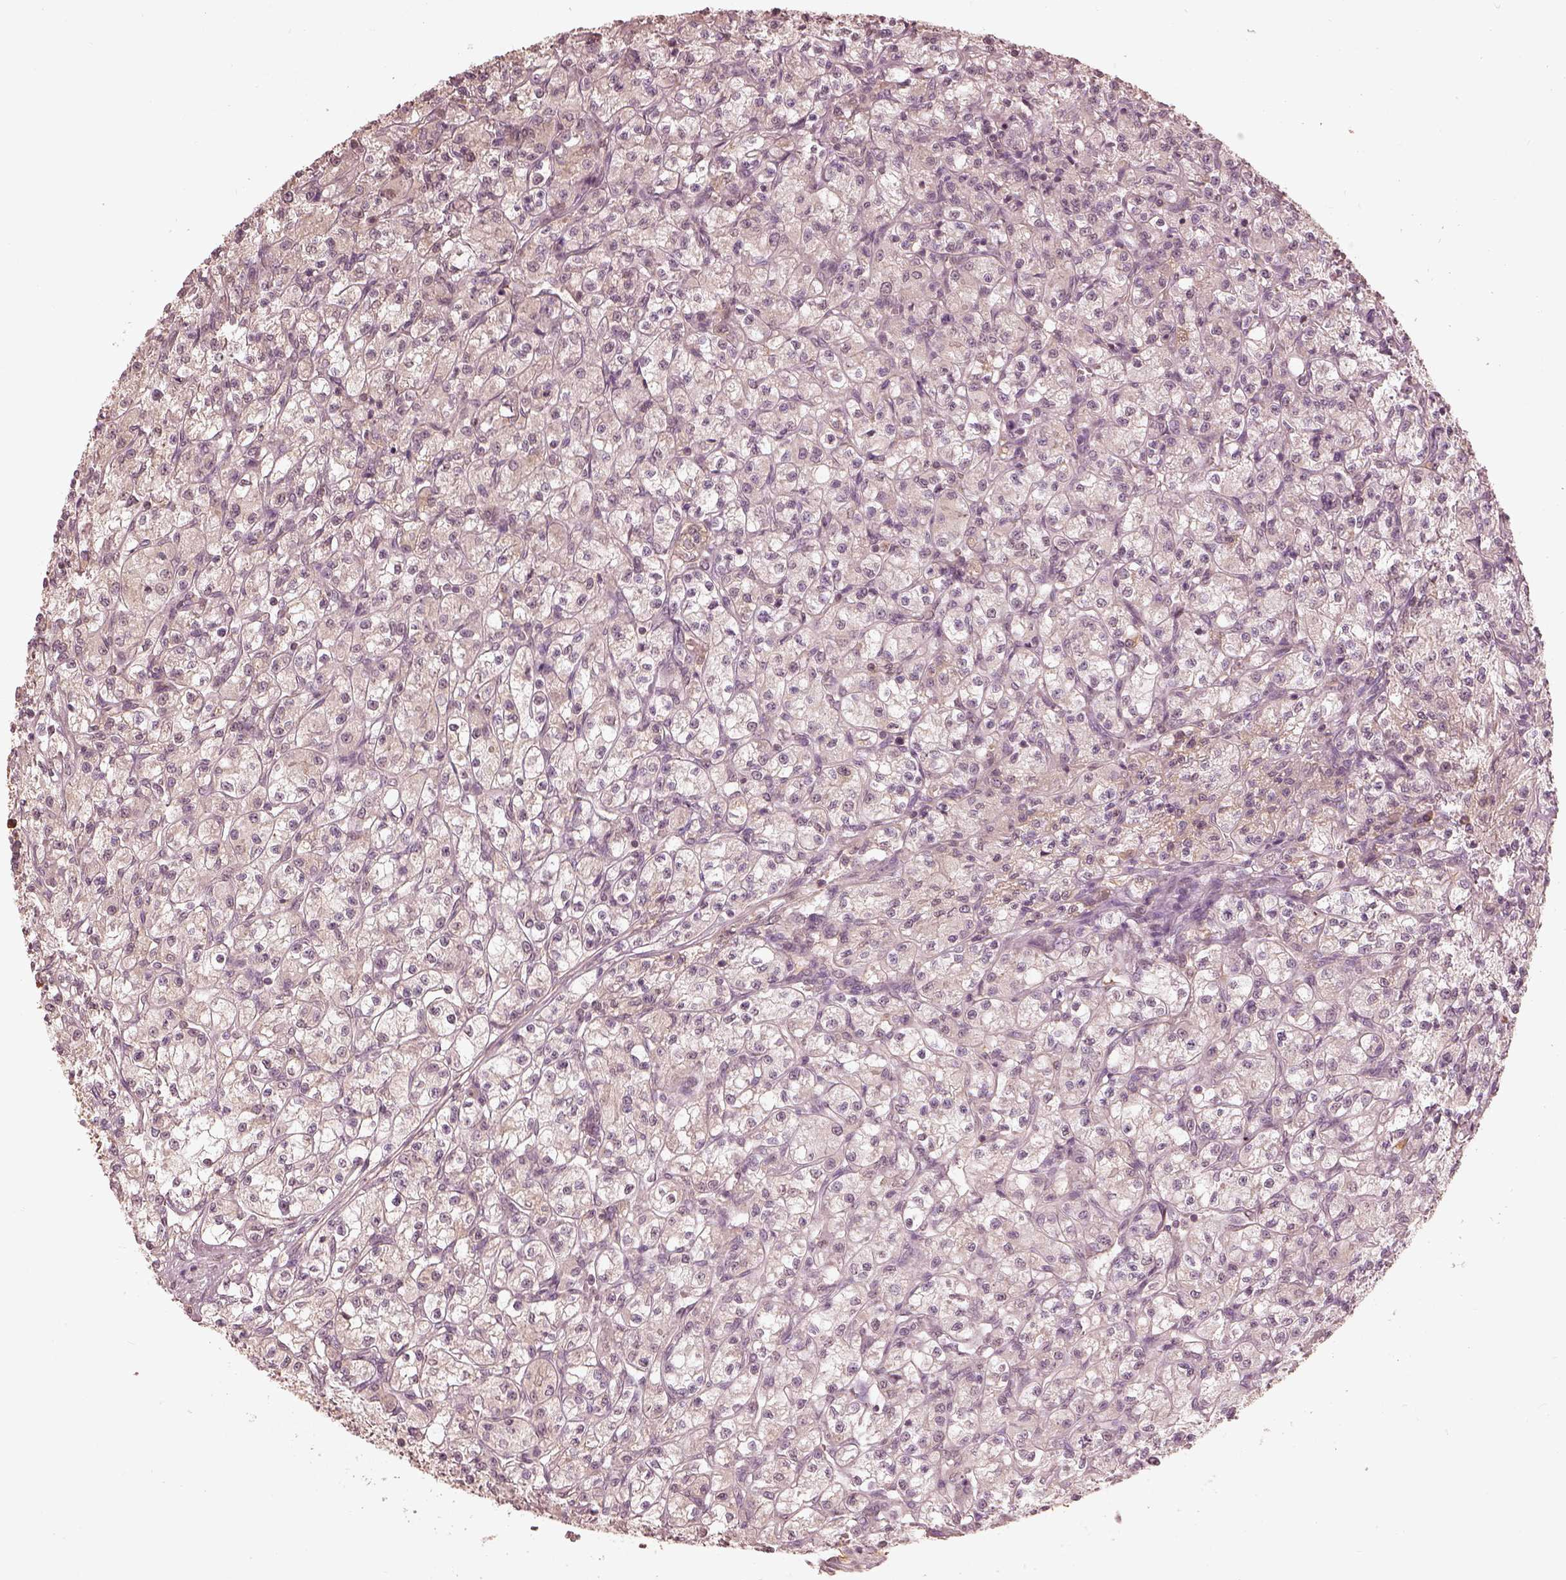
{"staining": {"intensity": "negative", "quantity": "none", "location": "none"}, "tissue": "renal cancer", "cell_type": "Tumor cells", "image_type": "cancer", "snomed": [{"axis": "morphology", "description": "Adenocarcinoma, NOS"}, {"axis": "topography", "description": "Kidney"}], "caption": "This is an IHC micrograph of adenocarcinoma (renal). There is no staining in tumor cells.", "gene": "CALR3", "patient": {"sex": "female", "age": 70}}